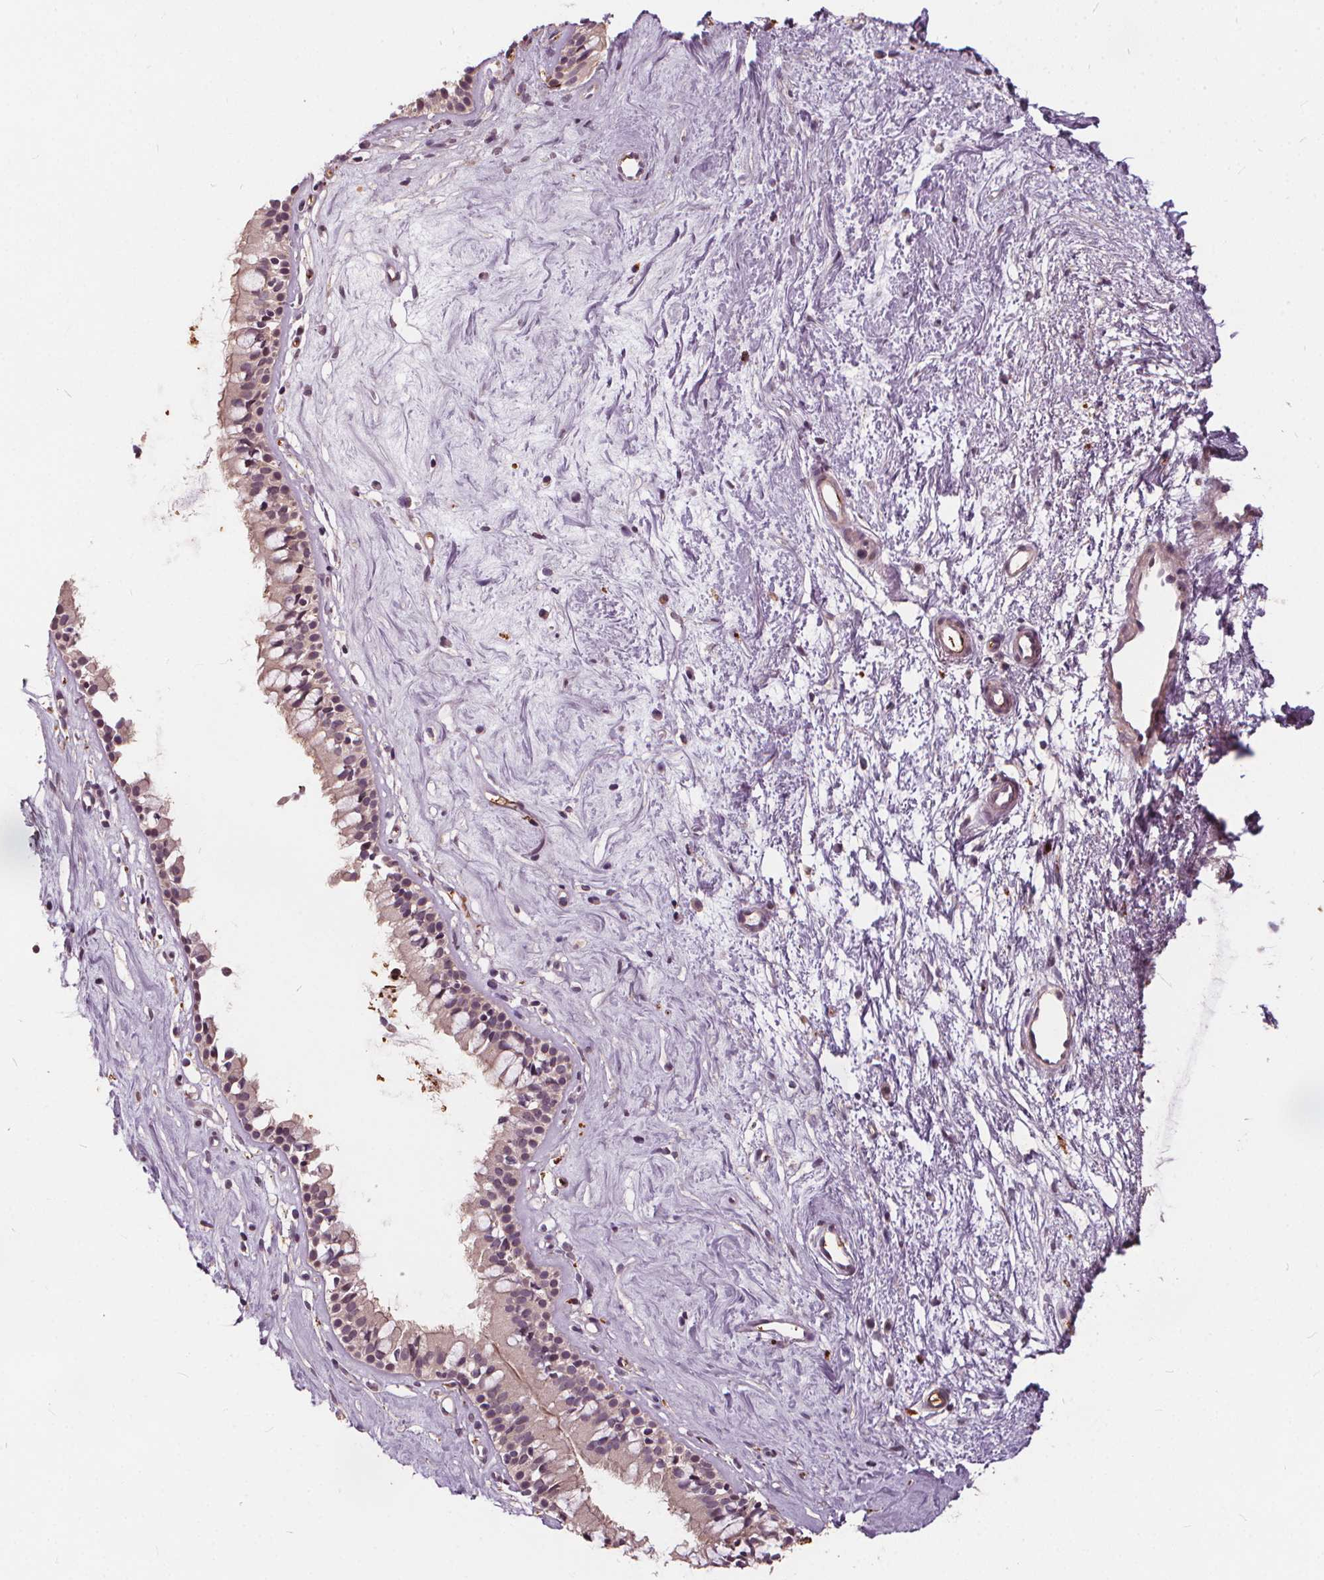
{"staining": {"intensity": "weak", "quantity": "25%-75%", "location": "cytoplasmic/membranous"}, "tissue": "nasopharynx", "cell_type": "Respiratory epithelial cells", "image_type": "normal", "snomed": [{"axis": "morphology", "description": "Normal tissue, NOS"}, {"axis": "topography", "description": "Nasopharynx"}], "caption": "A histopathology image showing weak cytoplasmic/membranous positivity in approximately 25%-75% of respiratory epithelial cells in normal nasopharynx, as visualized by brown immunohistochemical staining.", "gene": "IPO13", "patient": {"sex": "female", "age": 52}}